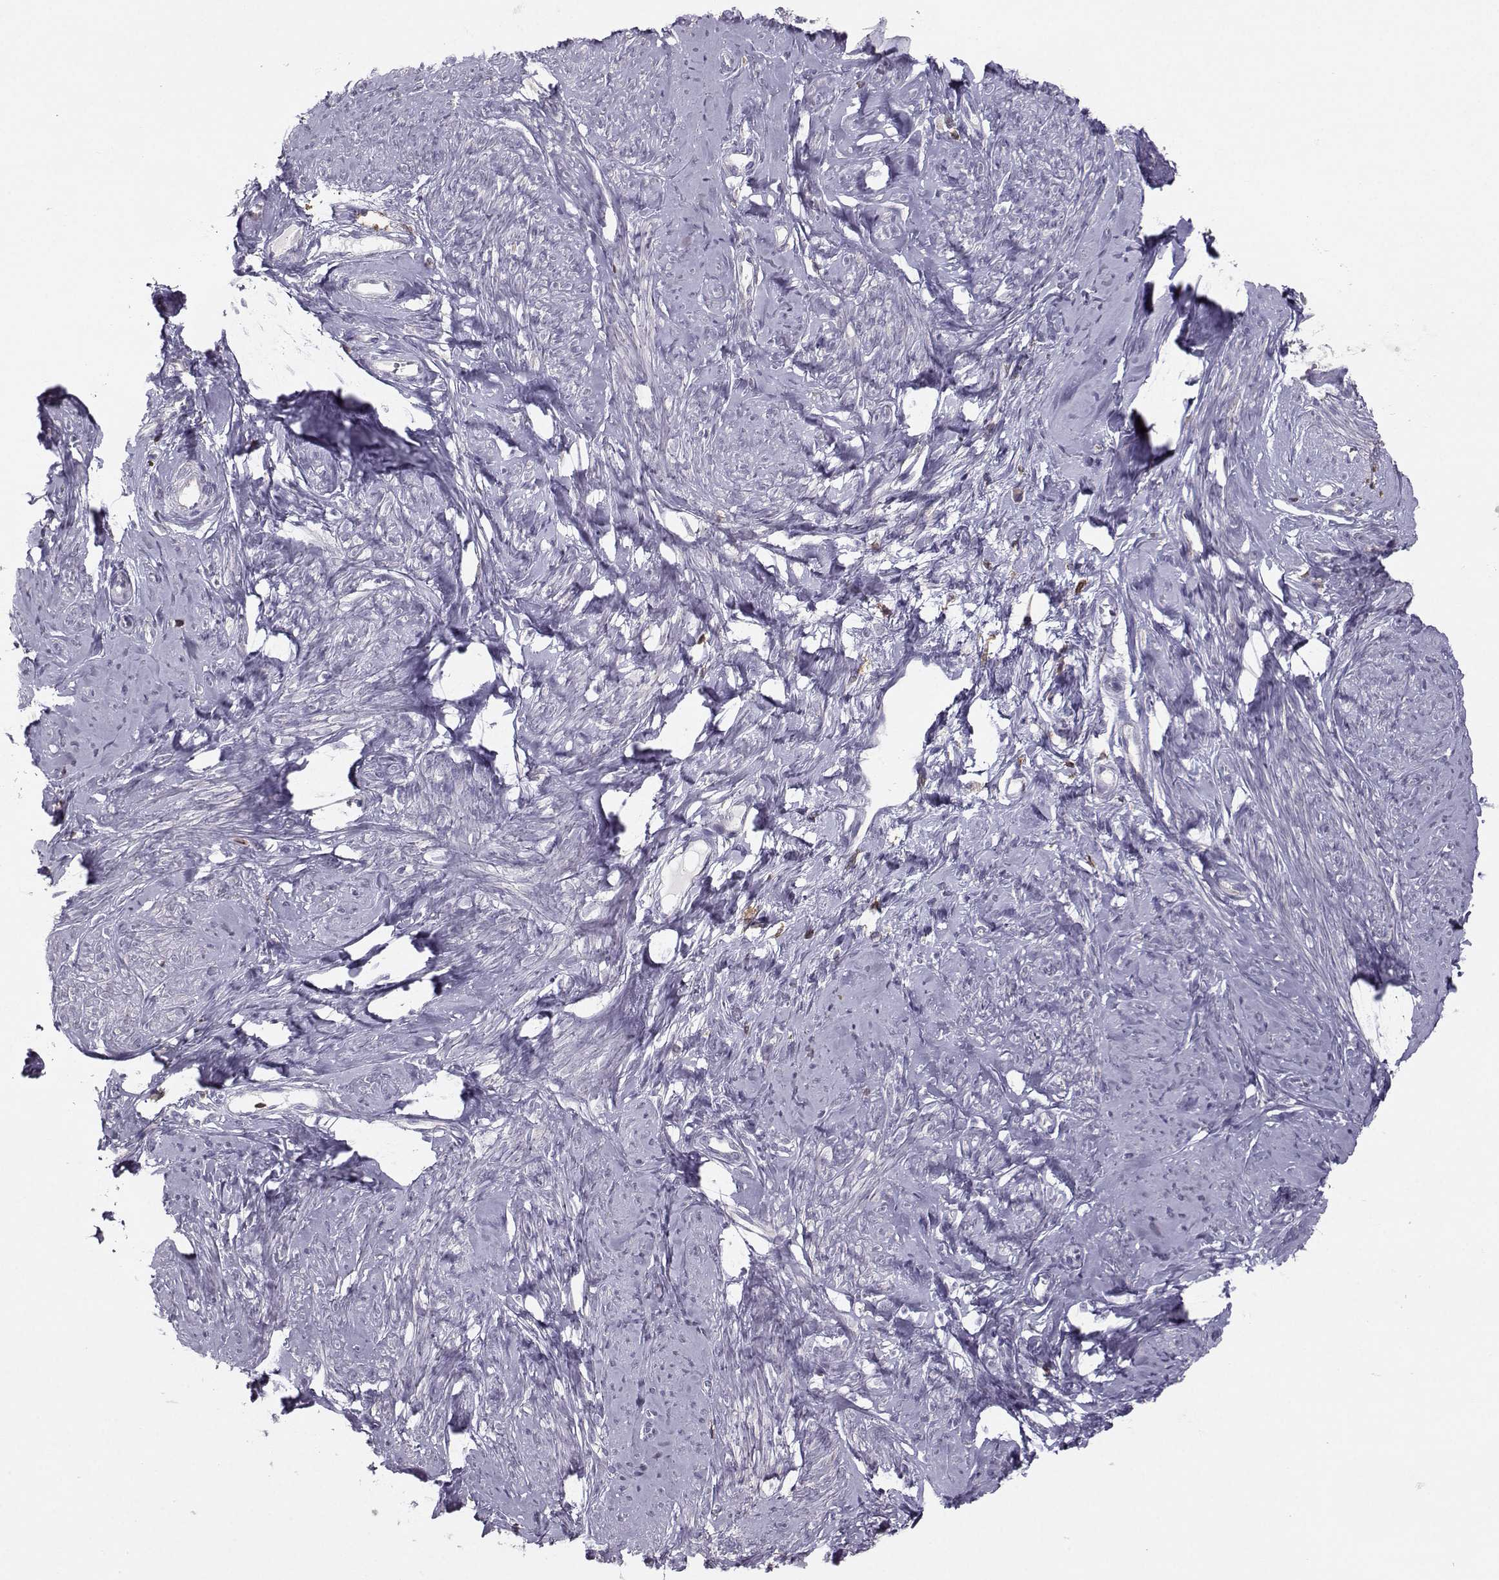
{"staining": {"intensity": "negative", "quantity": "none", "location": "none"}, "tissue": "smooth muscle", "cell_type": "Smooth muscle cells", "image_type": "normal", "snomed": [{"axis": "morphology", "description": "Normal tissue, NOS"}, {"axis": "topography", "description": "Smooth muscle"}], "caption": "This micrograph is of normal smooth muscle stained with IHC to label a protein in brown with the nuclei are counter-stained blue. There is no expression in smooth muscle cells. Nuclei are stained in blue.", "gene": "ZBTB32", "patient": {"sex": "female", "age": 48}}